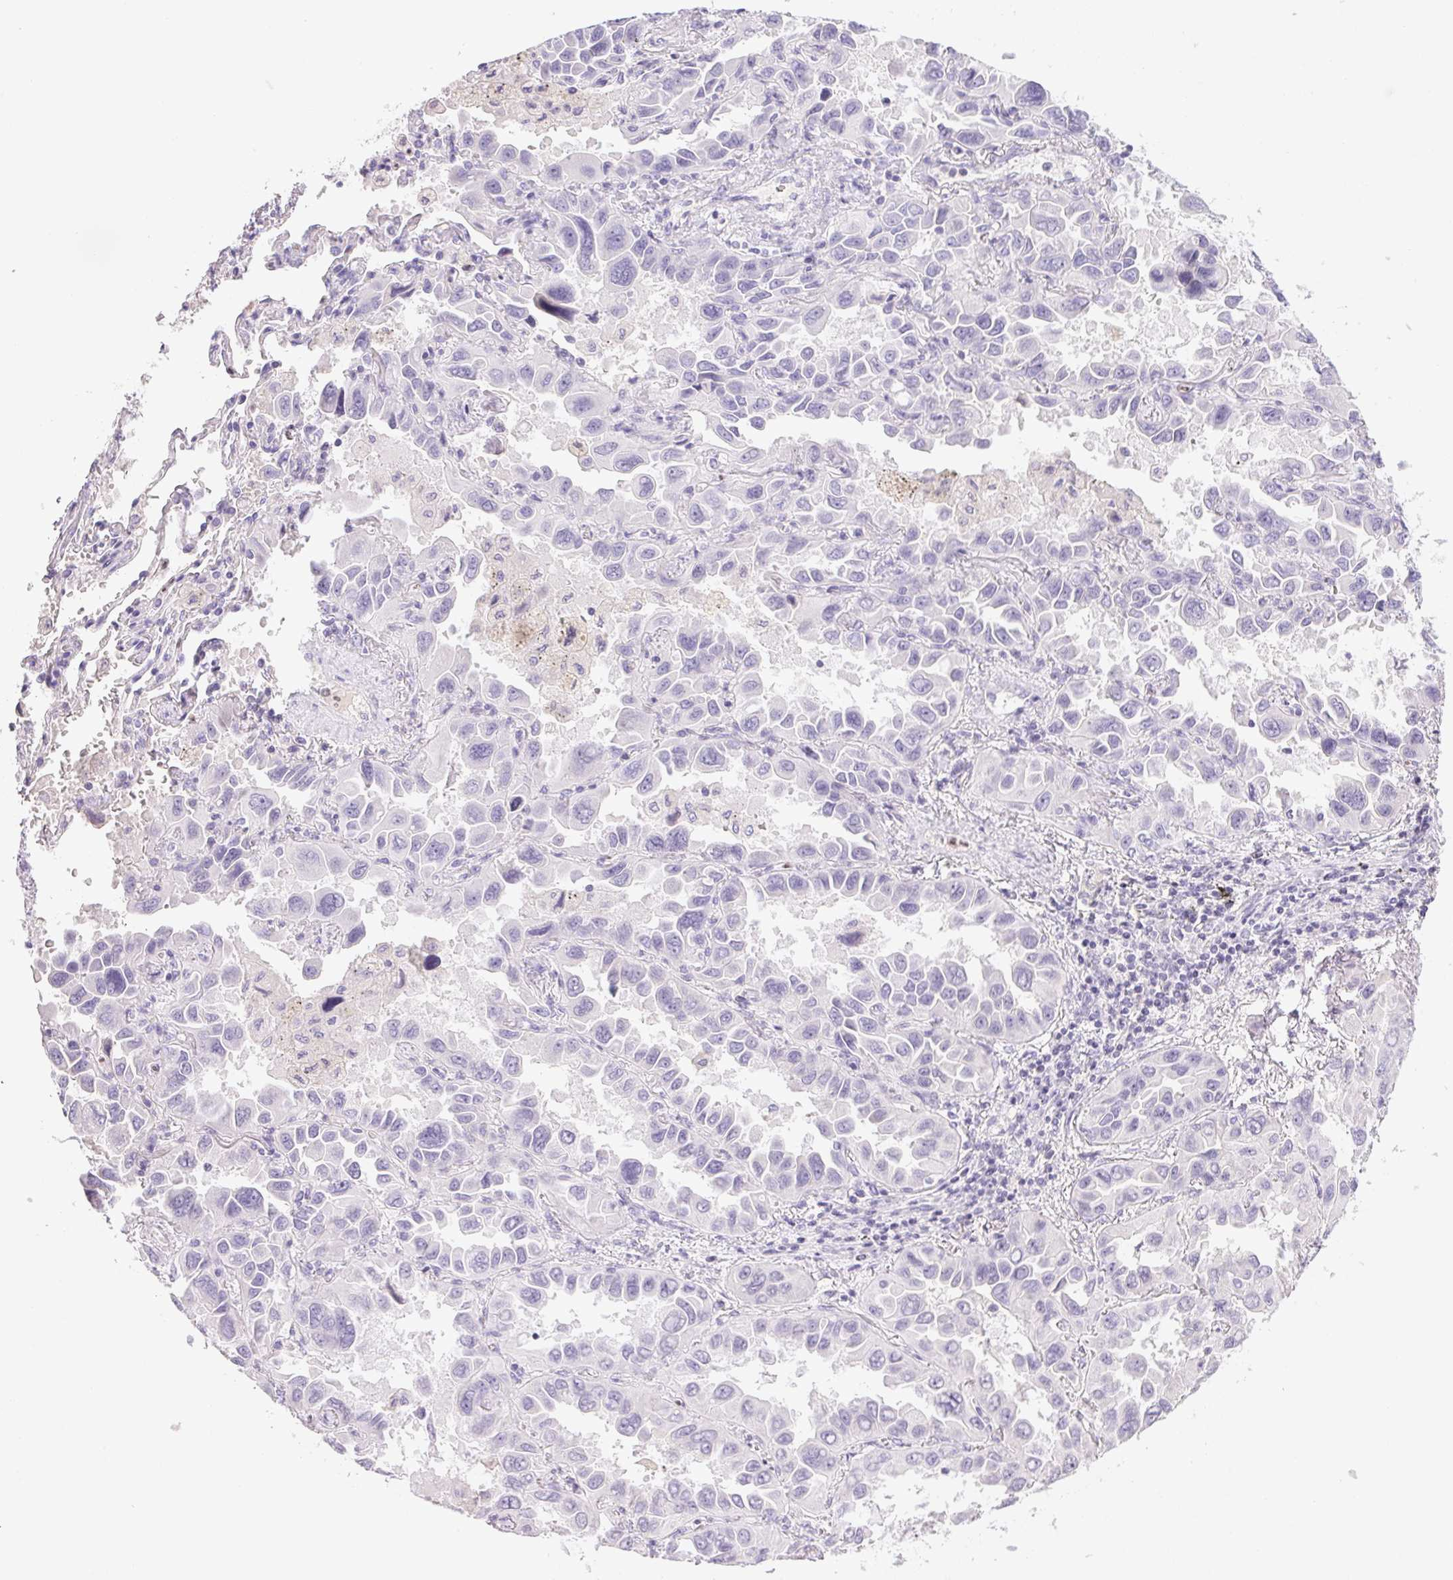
{"staining": {"intensity": "negative", "quantity": "none", "location": "none"}, "tissue": "lung cancer", "cell_type": "Tumor cells", "image_type": "cancer", "snomed": [{"axis": "morphology", "description": "Adenocarcinoma, NOS"}, {"axis": "topography", "description": "Lung"}], "caption": "Immunohistochemical staining of human adenocarcinoma (lung) displays no significant staining in tumor cells.", "gene": "PADI4", "patient": {"sex": "male", "age": 64}}